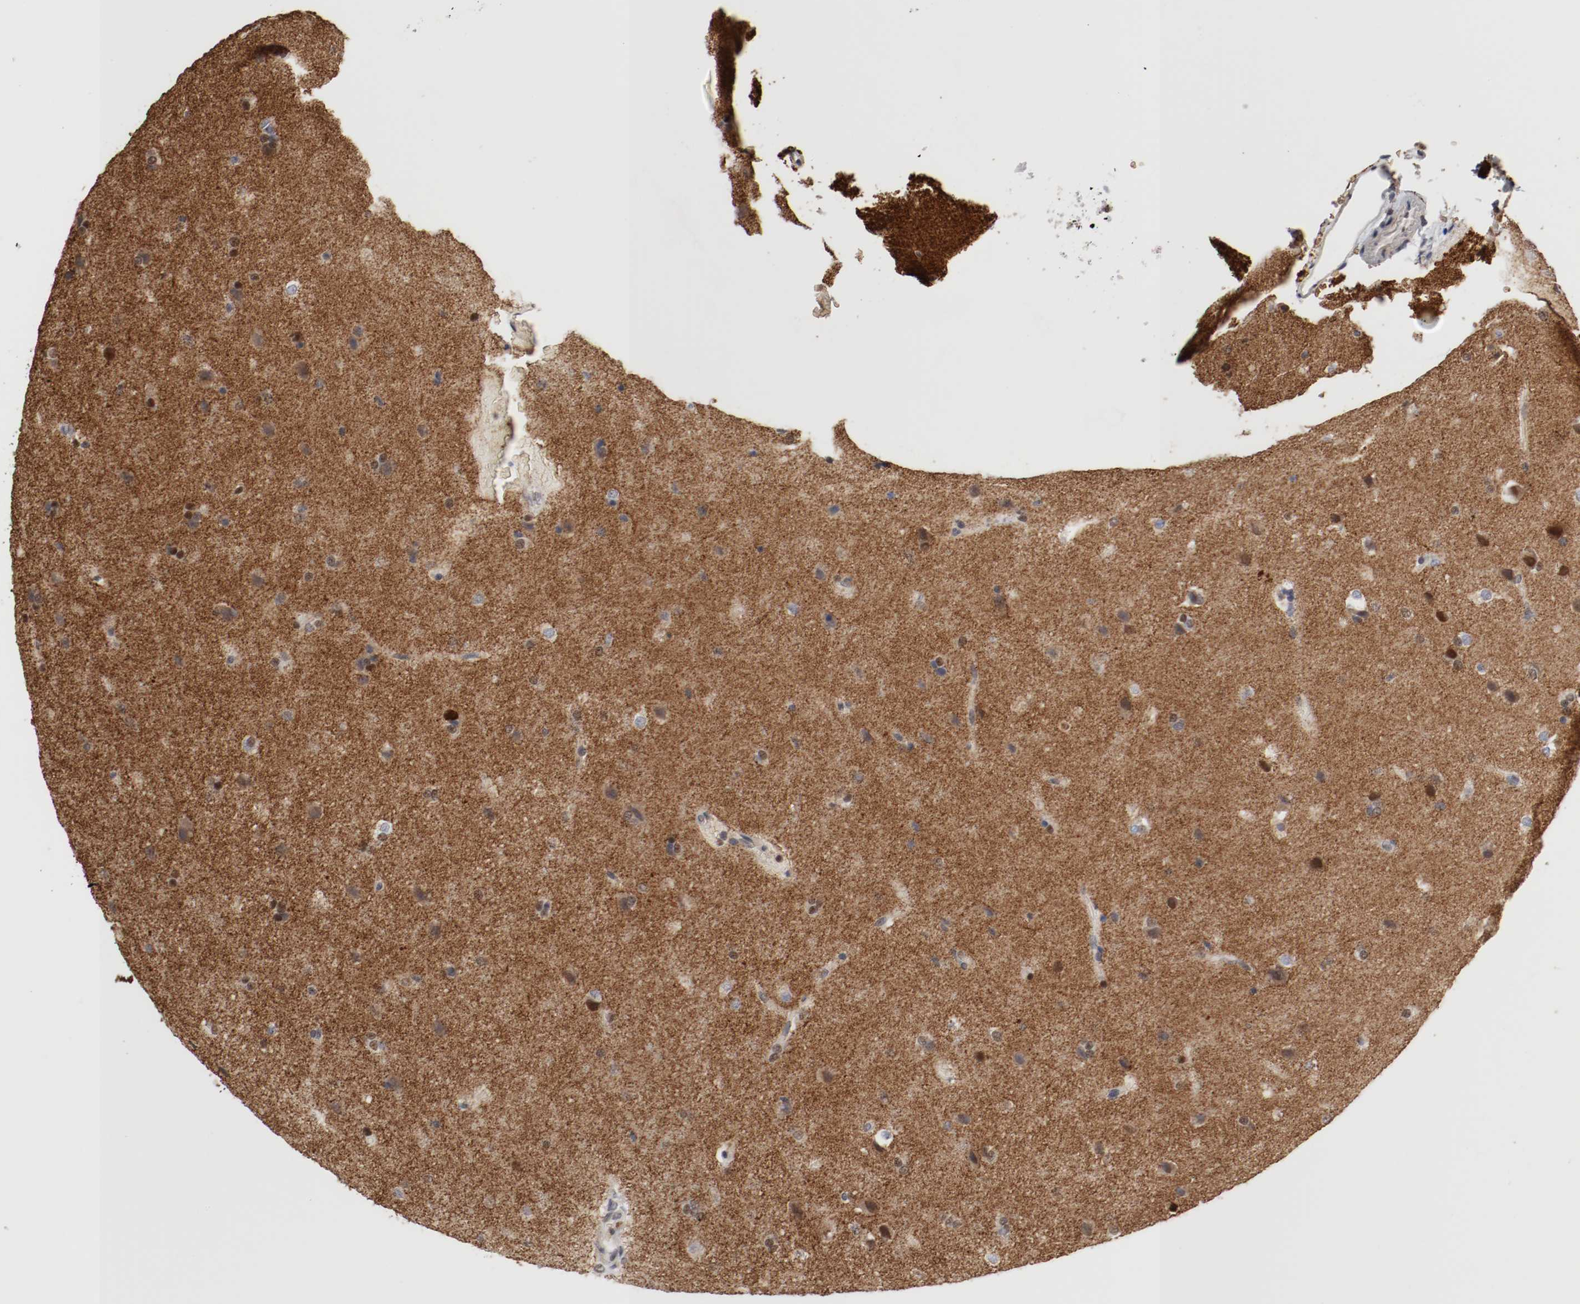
{"staining": {"intensity": "strong", "quantity": "<25%", "location": "nuclear"}, "tissue": "glioma", "cell_type": "Tumor cells", "image_type": "cancer", "snomed": [{"axis": "morphology", "description": "Glioma, malignant, Low grade"}, {"axis": "topography", "description": "Cerebral cortex"}], "caption": "DAB immunohistochemical staining of human glioma displays strong nuclear protein positivity in approximately <25% of tumor cells.", "gene": "JUND", "patient": {"sex": "female", "age": 47}}